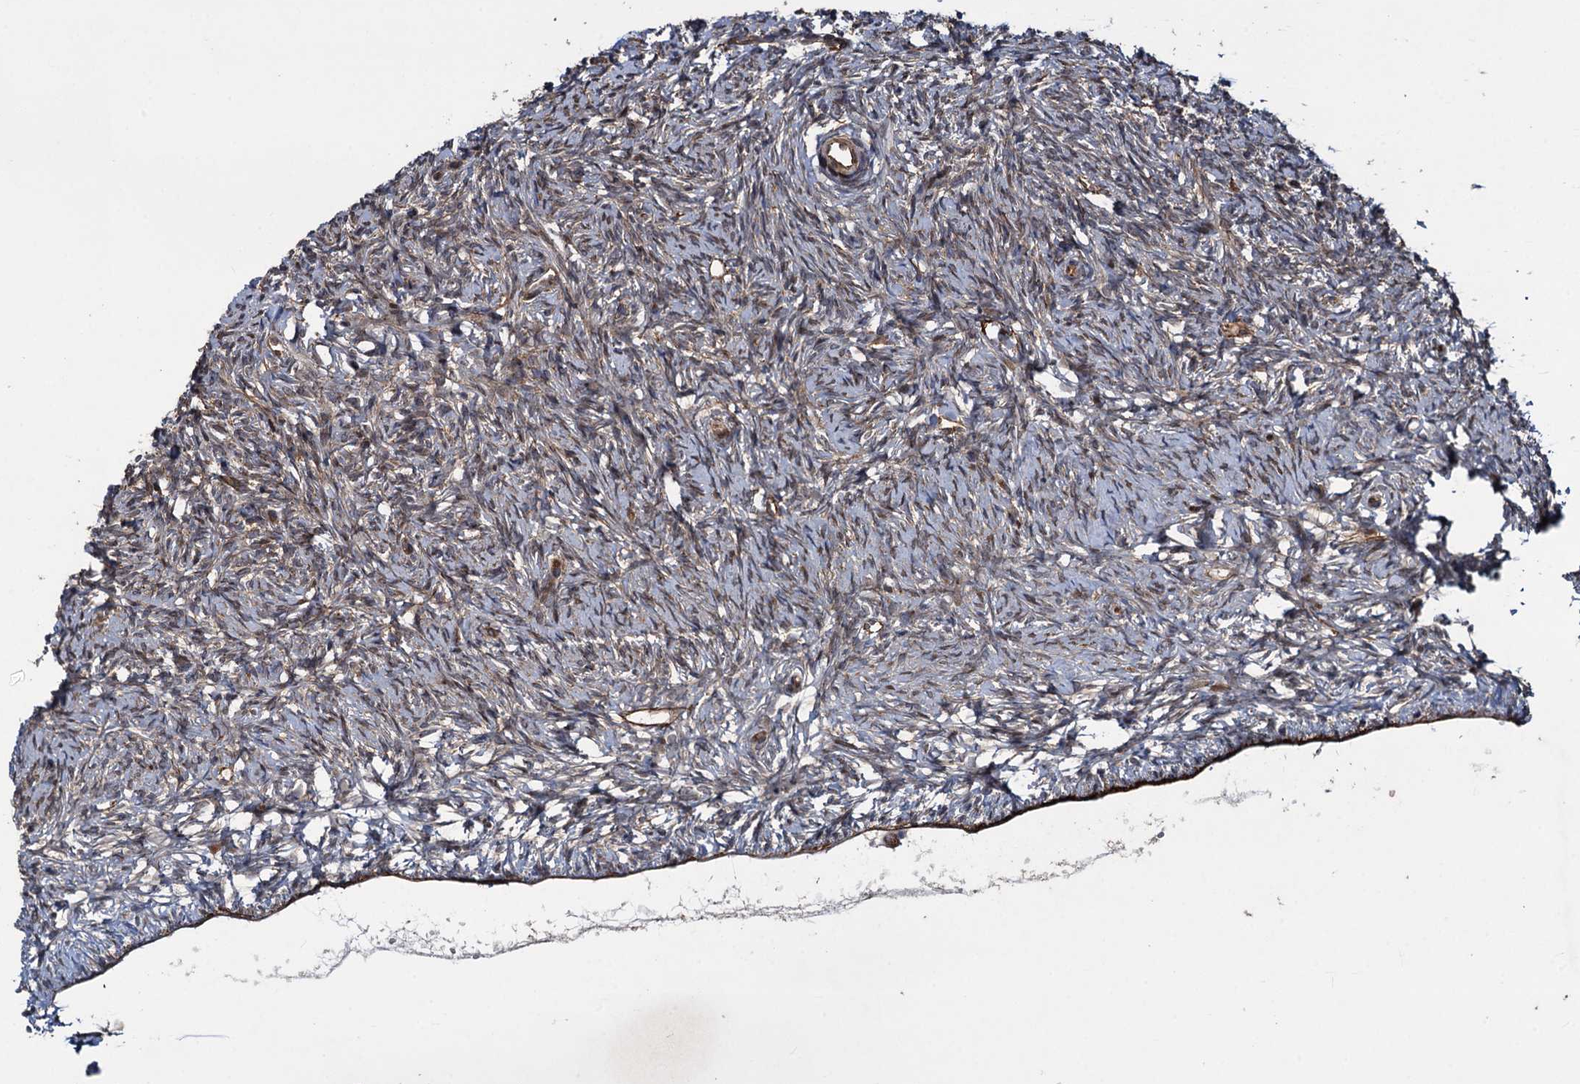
{"staining": {"intensity": "strong", "quantity": ">75%", "location": "cytoplasmic/membranous"}, "tissue": "ovary", "cell_type": "Ovarian stroma cells", "image_type": "normal", "snomed": [{"axis": "morphology", "description": "Normal tissue, NOS"}, {"axis": "topography", "description": "Ovary"}], "caption": "Immunohistochemical staining of normal ovary shows strong cytoplasmic/membranous protein positivity in approximately >75% of ovarian stroma cells.", "gene": "RHOBTB1", "patient": {"sex": "female", "age": 51}}